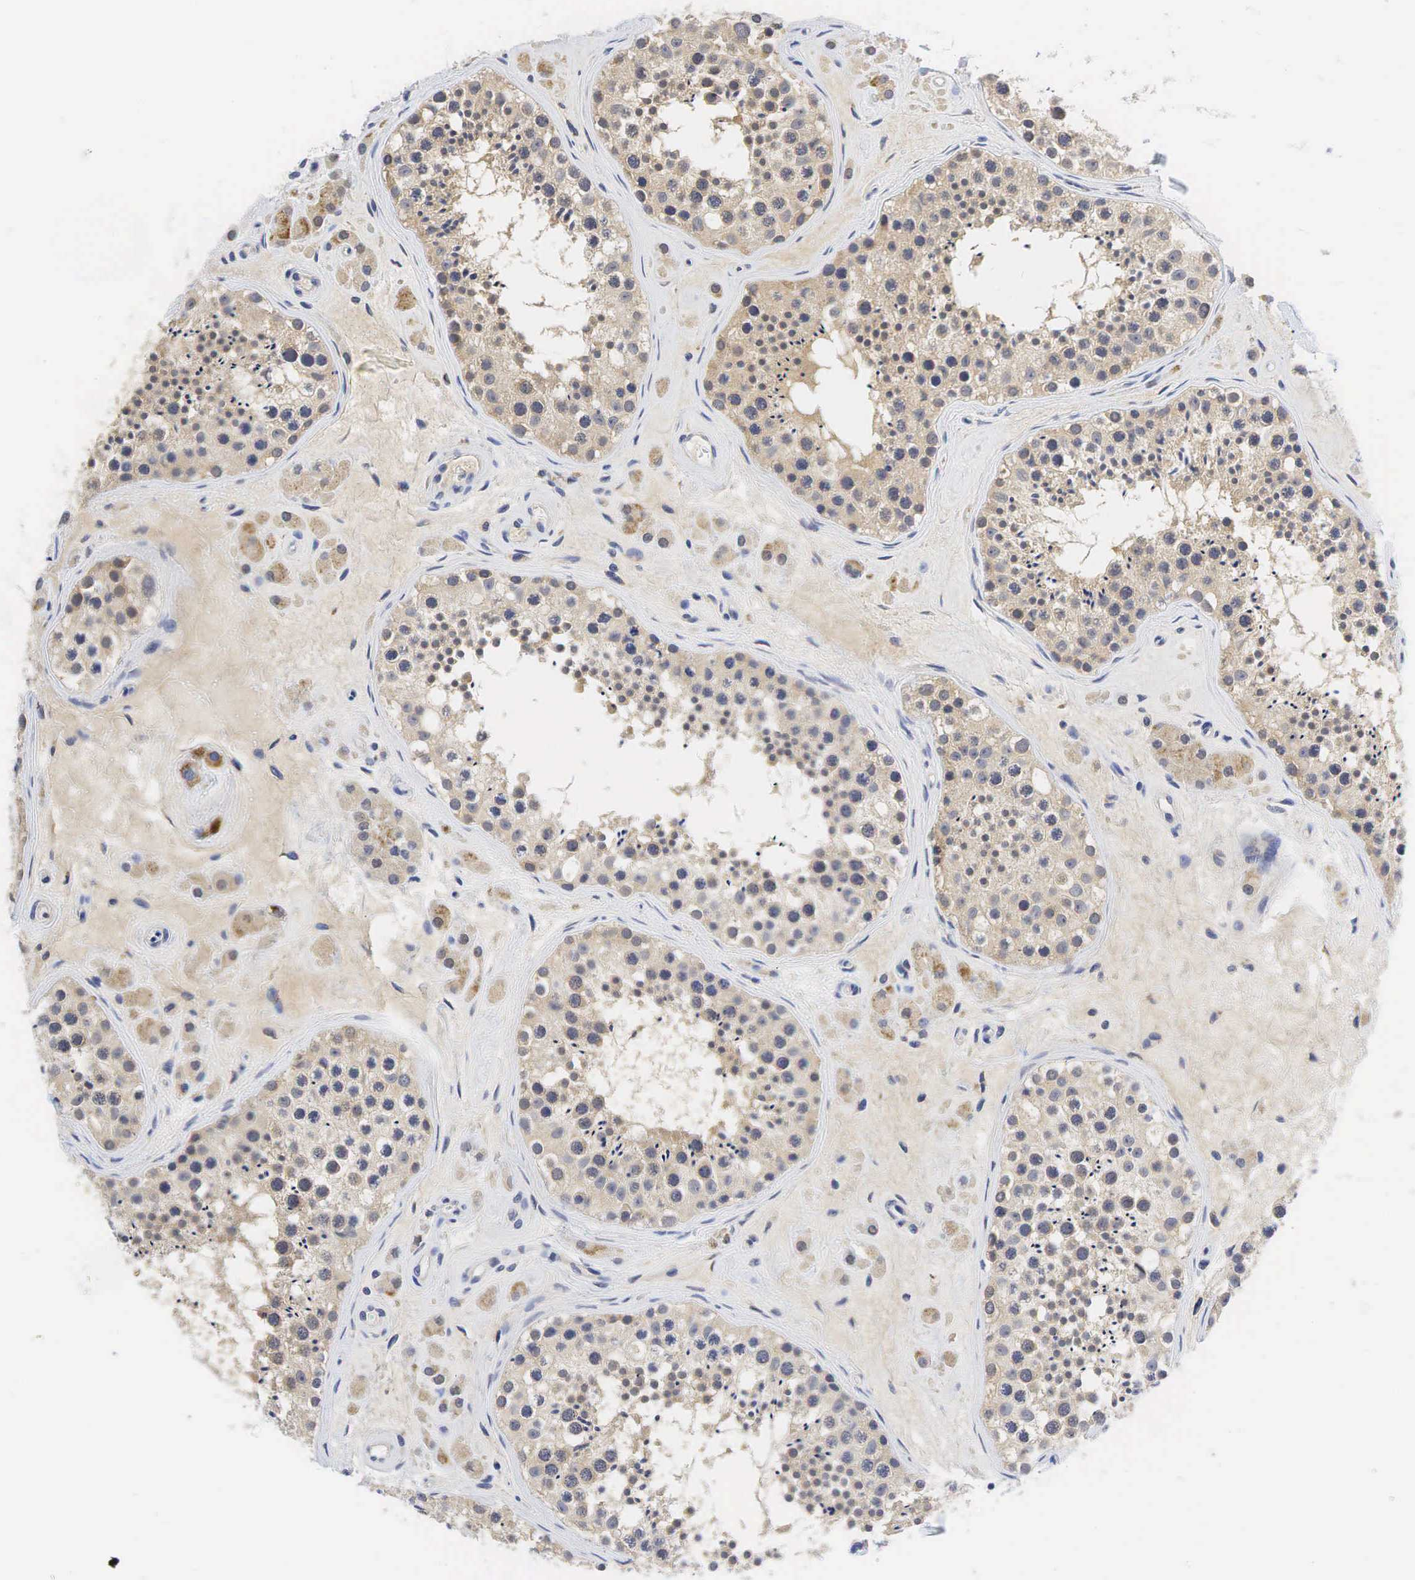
{"staining": {"intensity": "weak", "quantity": "25%-75%", "location": "cytoplasmic/membranous"}, "tissue": "testis", "cell_type": "Cells in seminiferous ducts", "image_type": "normal", "snomed": [{"axis": "morphology", "description": "Normal tissue, NOS"}, {"axis": "topography", "description": "Testis"}], "caption": "Immunohistochemical staining of unremarkable testis exhibits low levels of weak cytoplasmic/membranous positivity in approximately 25%-75% of cells in seminiferous ducts.", "gene": "CCND1", "patient": {"sex": "male", "age": 38}}